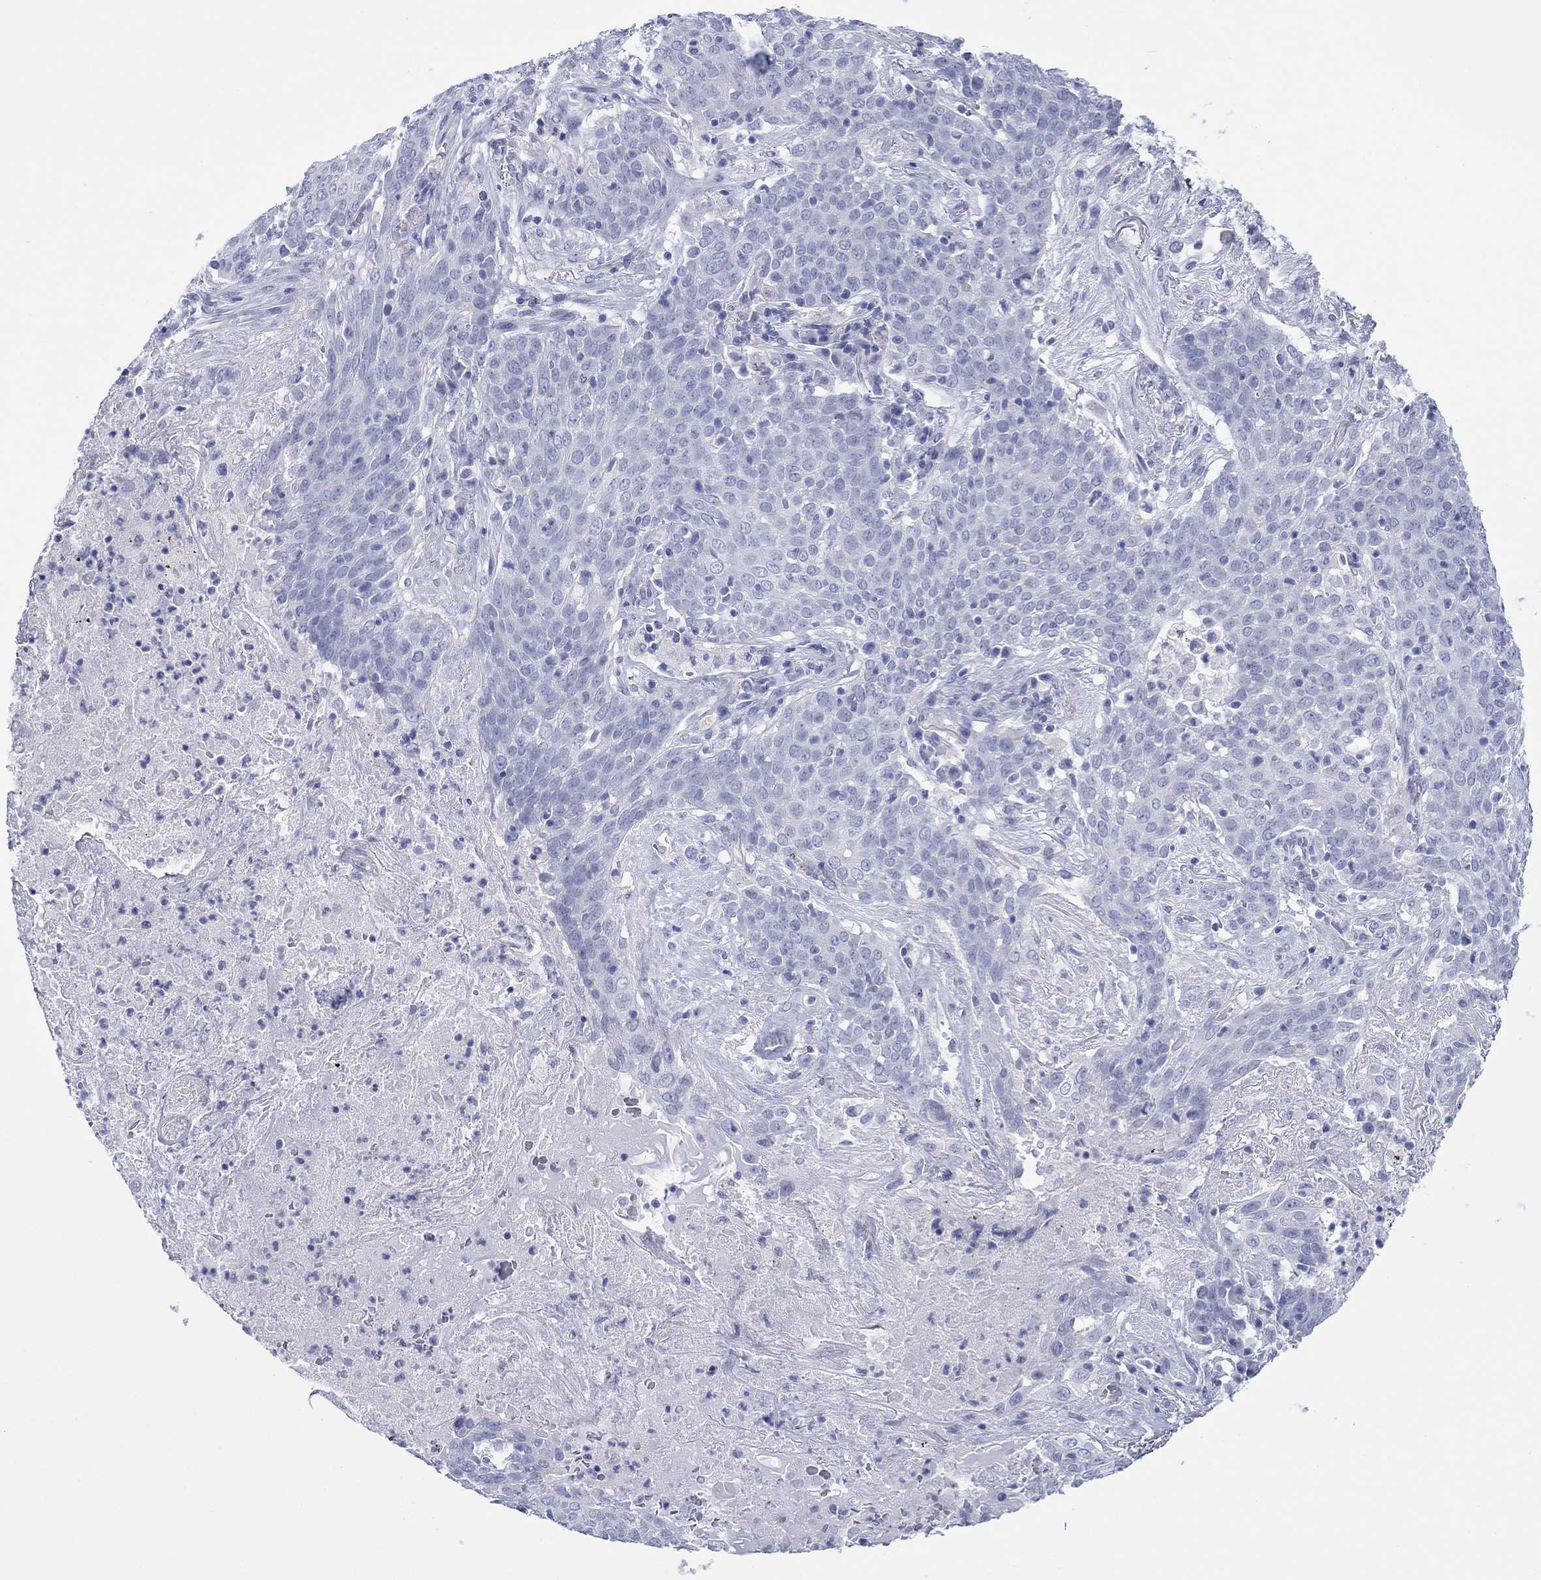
{"staining": {"intensity": "negative", "quantity": "none", "location": "none"}, "tissue": "lung cancer", "cell_type": "Tumor cells", "image_type": "cancer", "snomed": [{"axis": "morphology", "description": "Squamous cell carcinoma, NOS"}, {"axis": "topography", "description": "Lung"}], "caption": "This is a histopathology image of immunohistochemistry (IHC) staining of lung cancer, which shows no positivity in tumor cells.", "gene": "MLANA", "patient": {"sex": "male", "age": 82}}